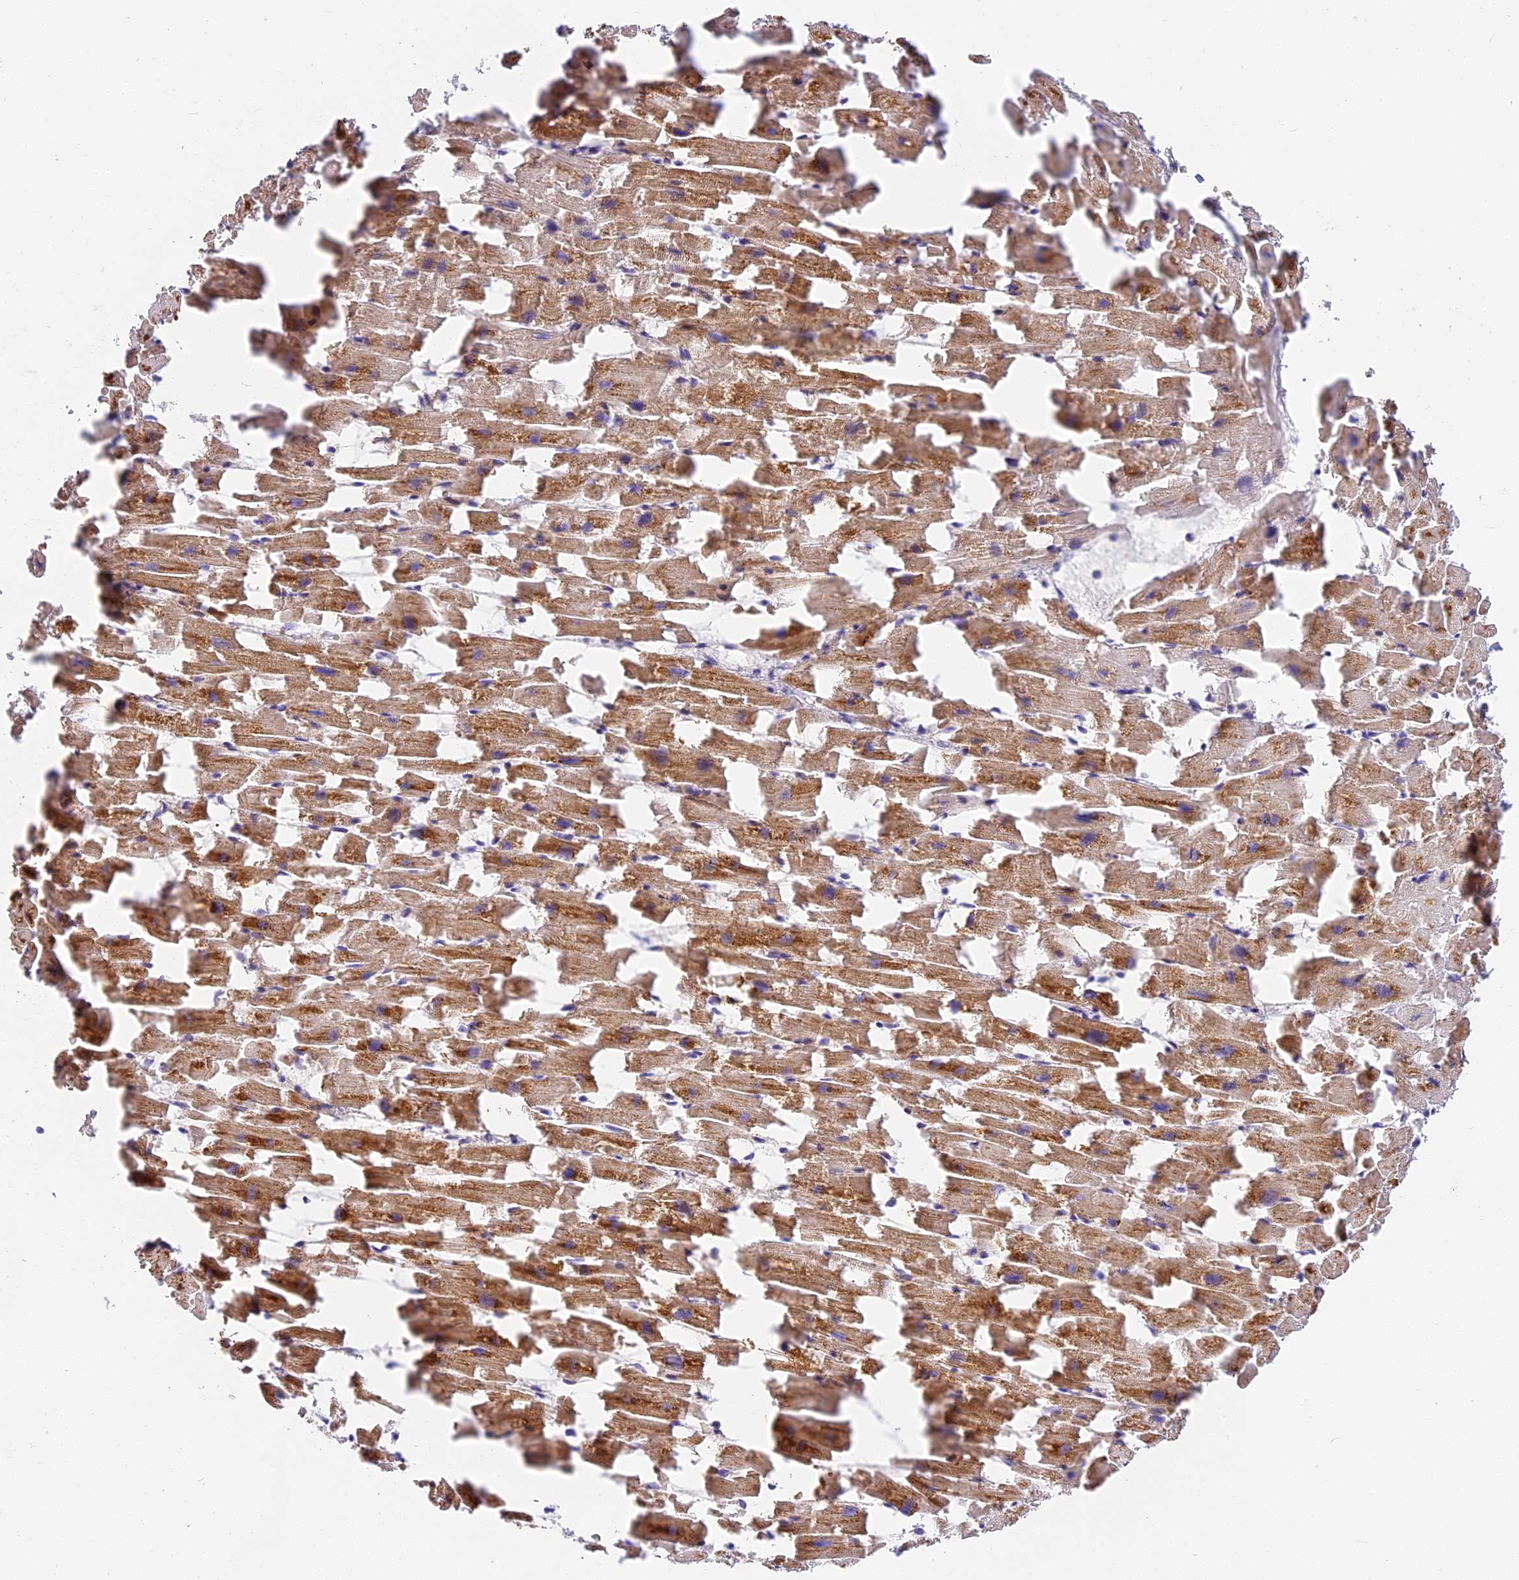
{"staining": {"intensity": "strong", "quantity": ">75%", "location": "cytoplasmic/membranous"}, "tissue": "heart muscle", "cell_type": "Cardiomyocytes", "image_type": "normal", "snomed": [{"axis": "morphology", "description": "Normal tissue, NOS"}, {"axis": "topography", "description": "Heart"}], "caption": "The histopathology image demonstrates a brown stain indicating the presence of a protein in the cytoplasmic/membranous of cardiomyocytes in heart muscle.", "gene": "MRAS", "patient": {"sex": "female", "age": 64}}